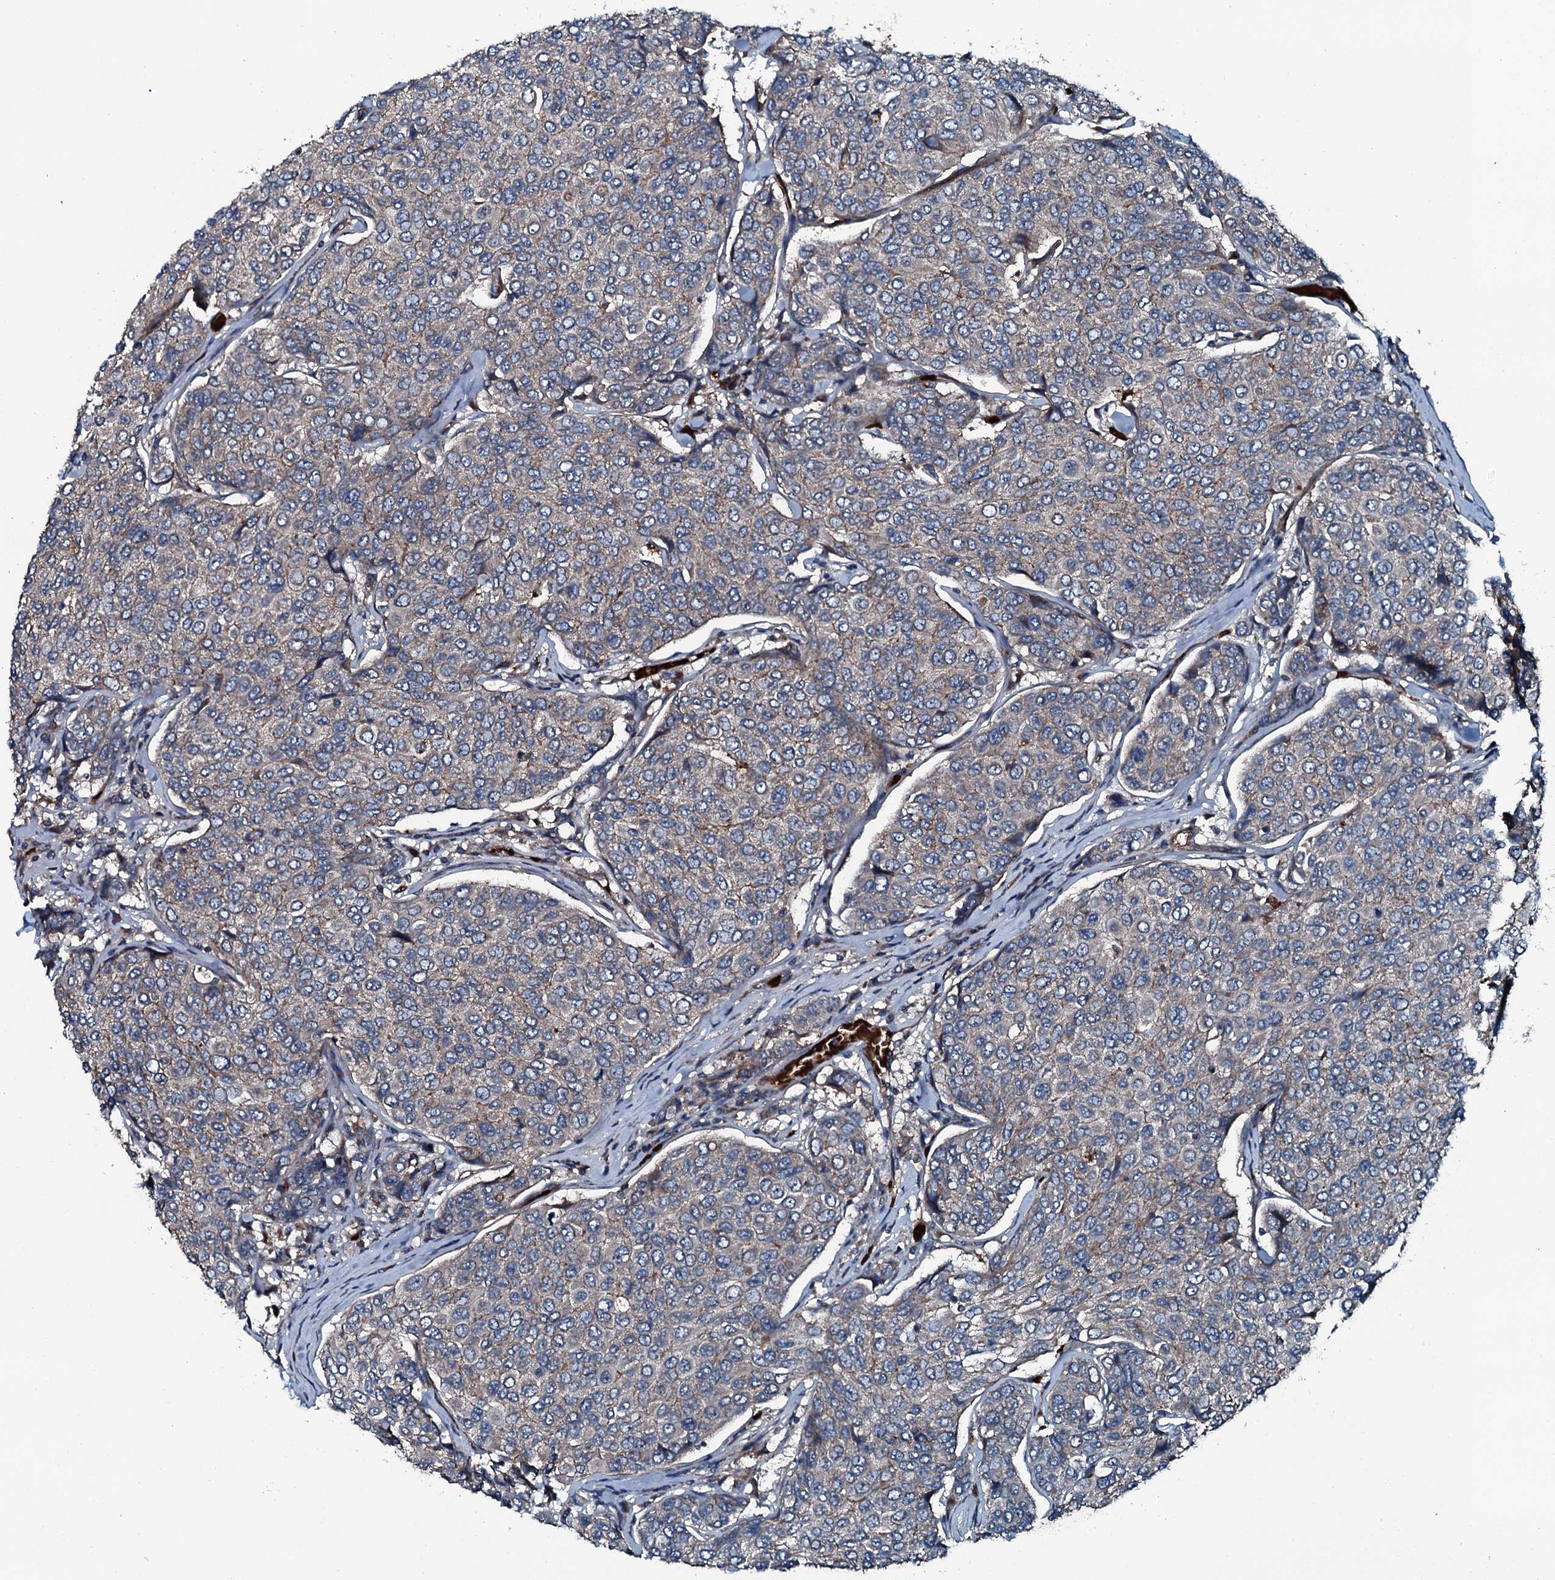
{"staining": {"intensity": "negative", "quantity": "none", "location": "none"}, "tissue": "breast cancer", "cell_type": "Tumor cells", "image_type": "cancer", "snomed": [{"axis": "morphology", "description": "Duct carcinoma"}, {"axis": "topography", "description": "Breast"}], "caption": "This is an immunohistochemistry image of invasive ductal carcinoma (breast). There is no staining in tumor cells.", "gene": "TRIM7", "patient": {"sex": "female", "age": 55}}